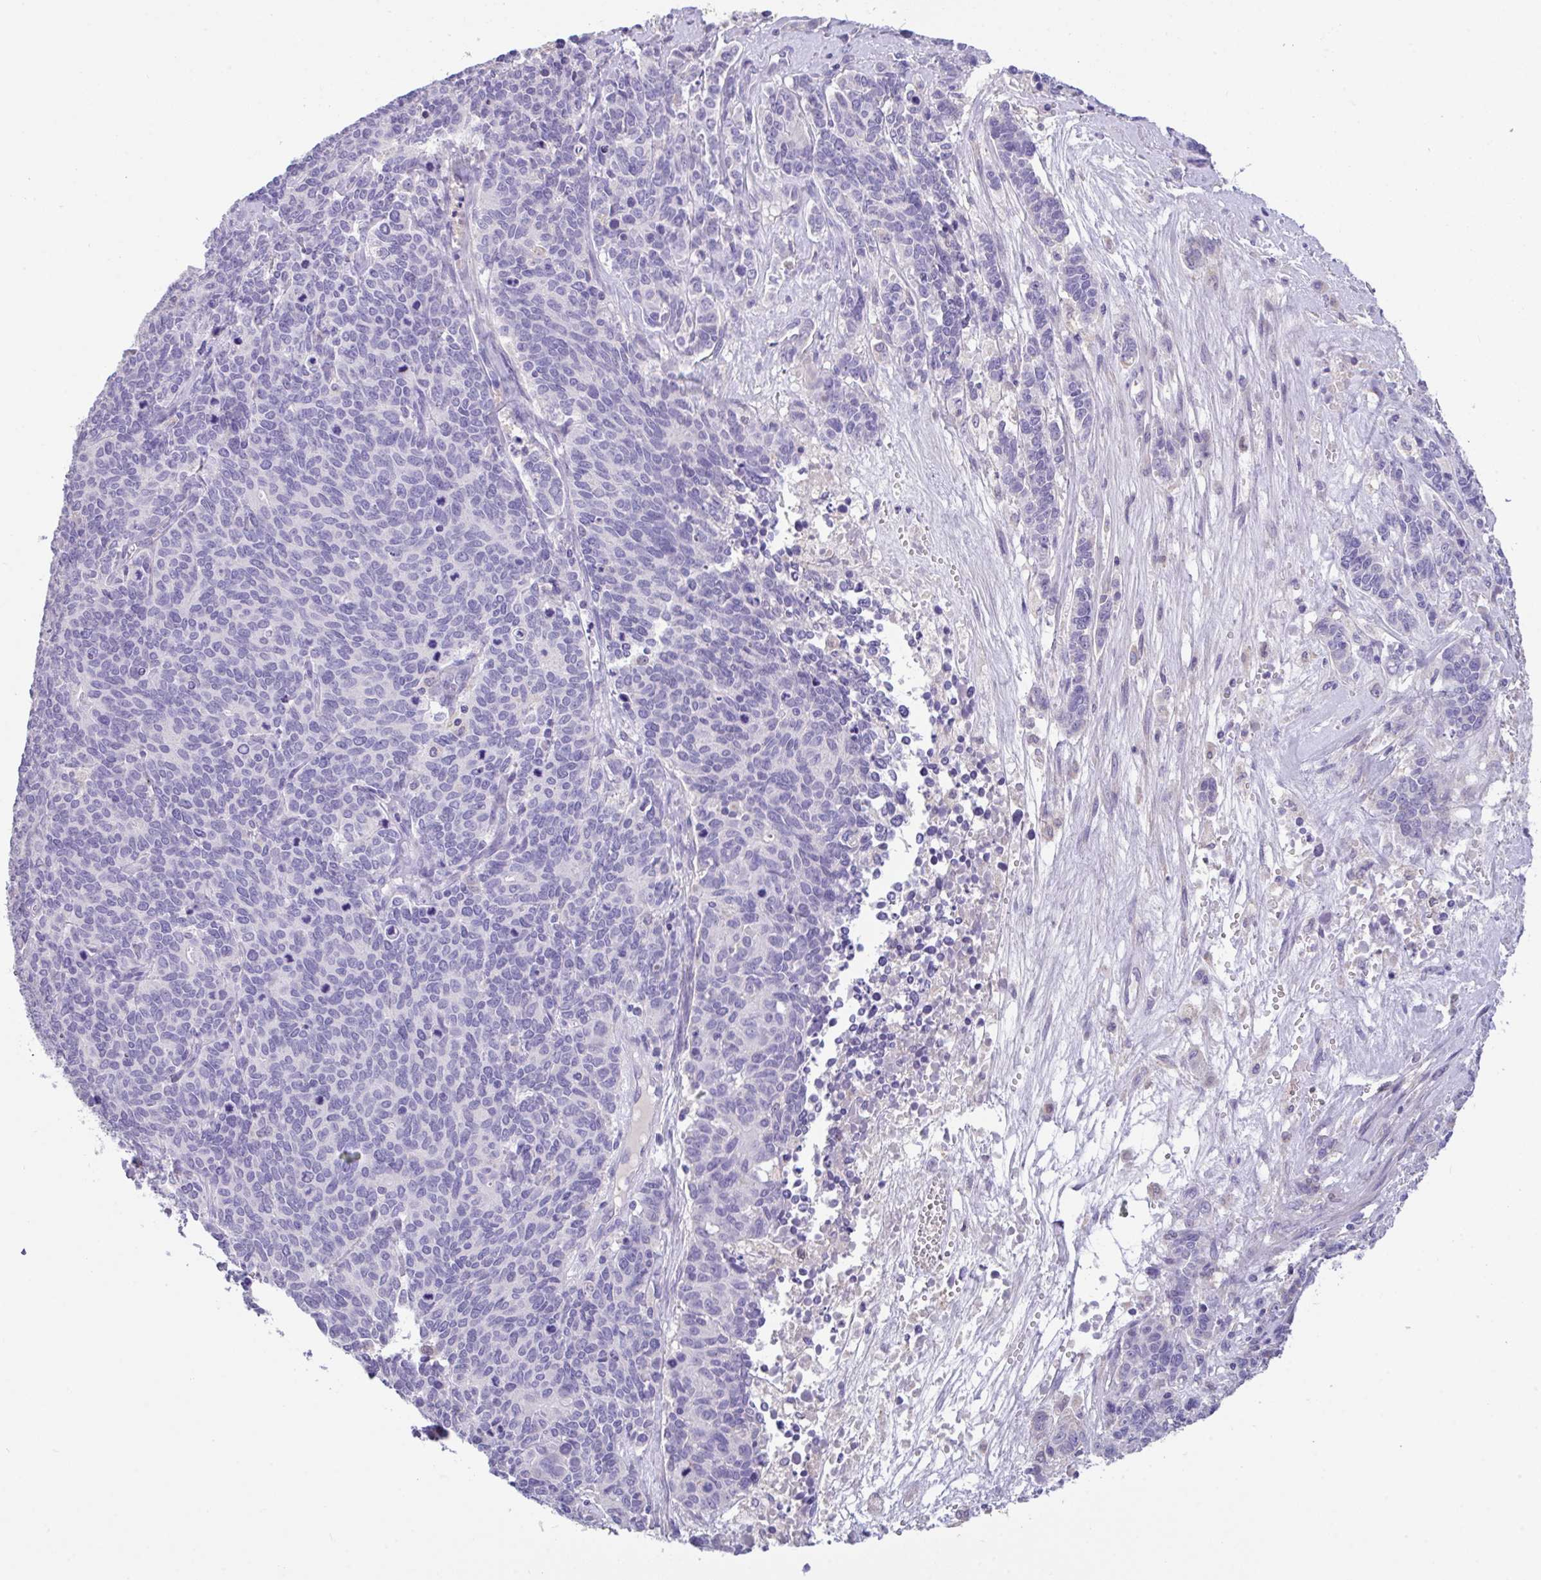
{"staining": {"intensity": "negative", "quantity": "none", "location": "none"}, "tissue": "cervical cancer", "cell_type": "Tumor cells", "image_type": "cancer", "snomed": [{"axis": "morphology", "description": "Squamous cell carcinoma, NOS"}, {"axis": "topography", "description": "Cervix"}], "caption": "This histopathology image is of cervical cancer stained with IHC to label a protein in brown with the nuclei are counter-stained blue. There is no positivity in tumor cells.", "gene": "CA10", "patient": {"sex": "female", "age": 60}}